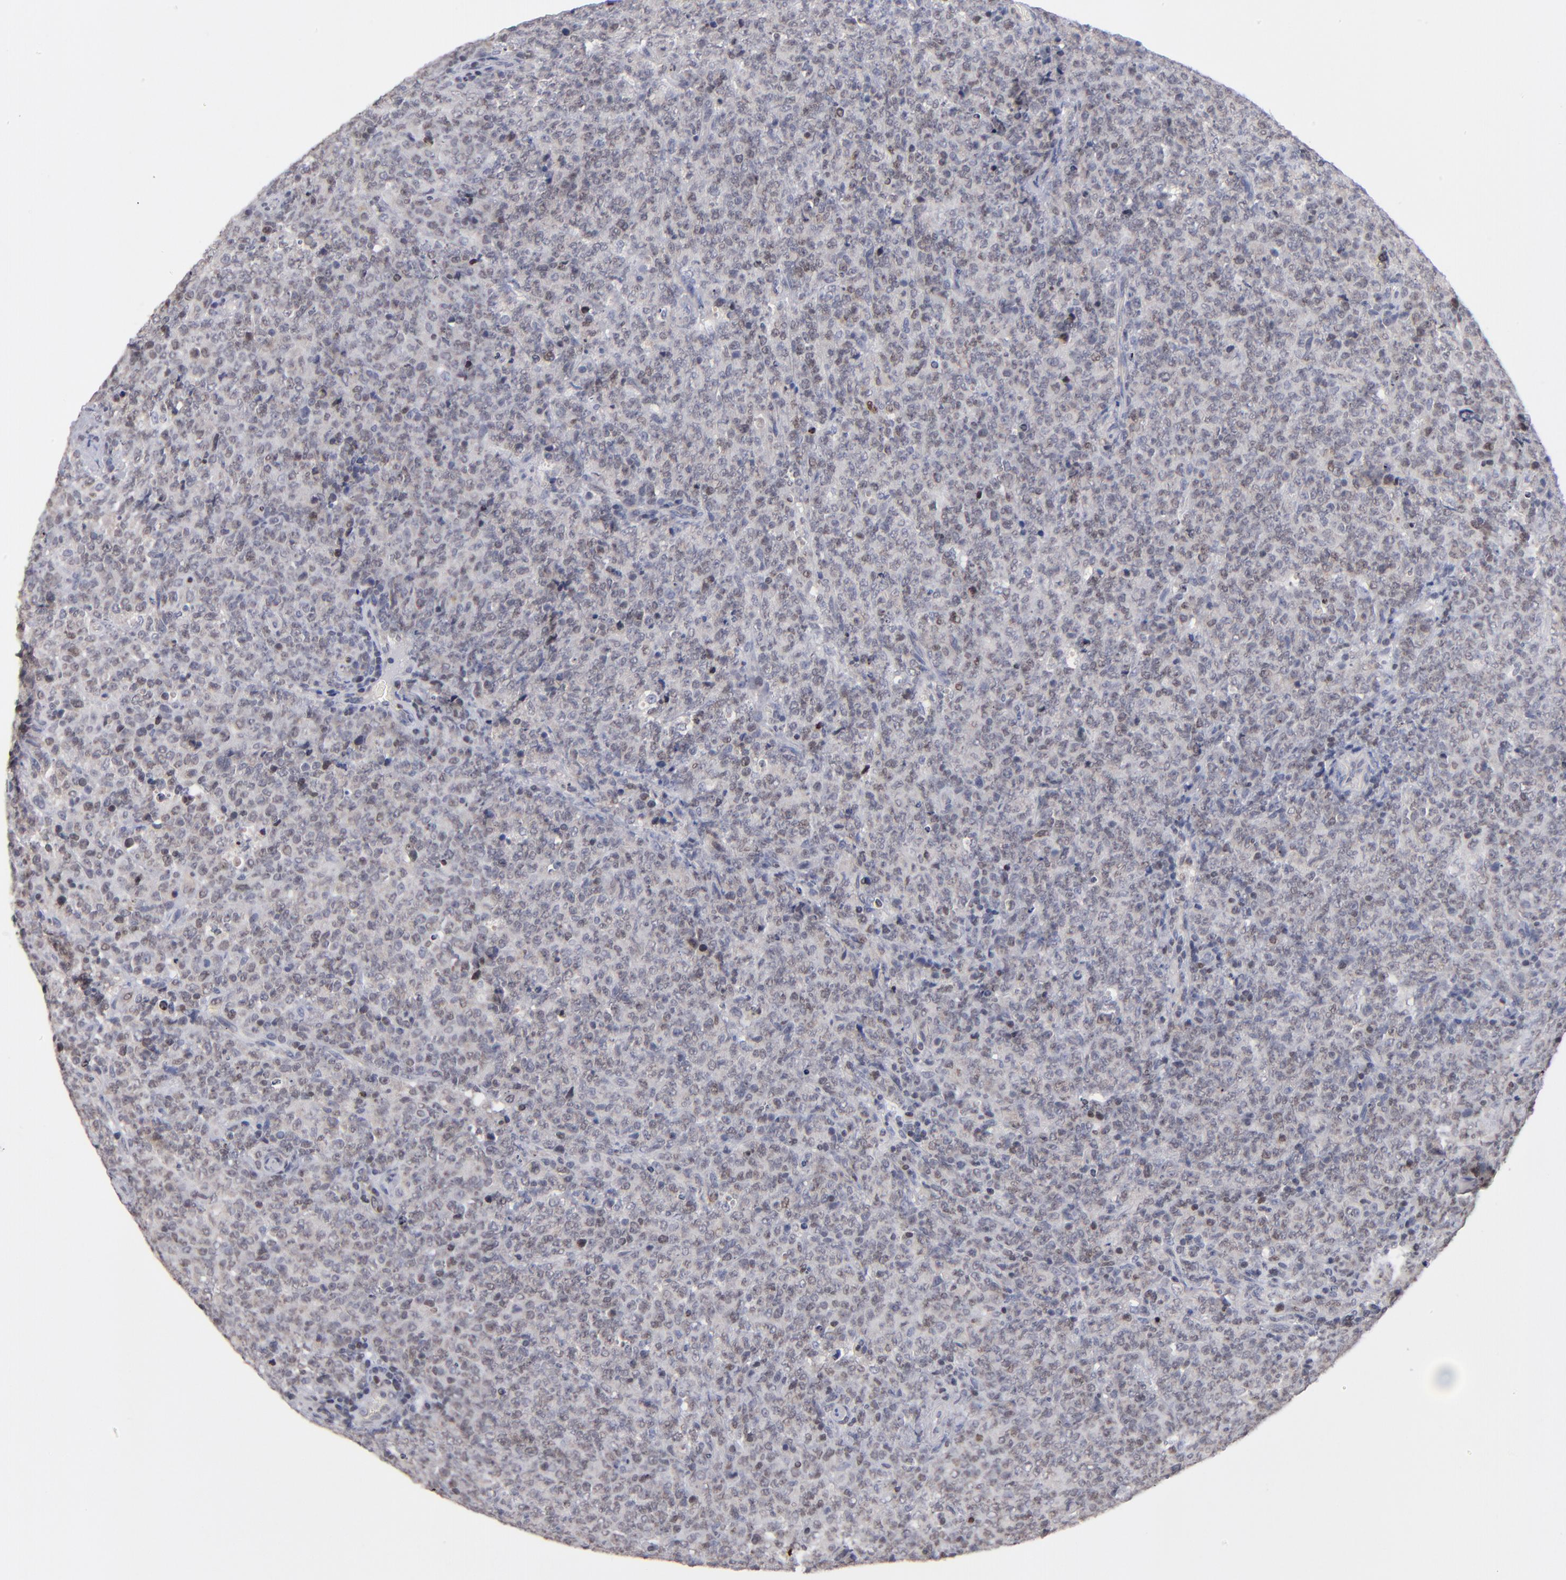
{"staining": {"intensity": "weak", "quantity": ">75%", "location": "nuclear"}, "tissue": "lymphoma", "cell_type": "Tumor cells", "image_type": "cancer", "snomed": [{"axis": "morphology", "description": "Malignant lymphoma, non-Hodgkin's type, High grade"}, {"axis": "topography", "description": "Tonsil"}], "caption": "The immunohistochemical stain shows weak nuclear positivity in tumor cells of lymphoma tissue. The staining is performed using DAB (3,3'-diaminobenzidine) brown chromogen to label protein expression. The nuclei are counter-stained blue using hematoxylin.", "gene": "ODF2", "patient": {"sex": "female", "age": 36}}